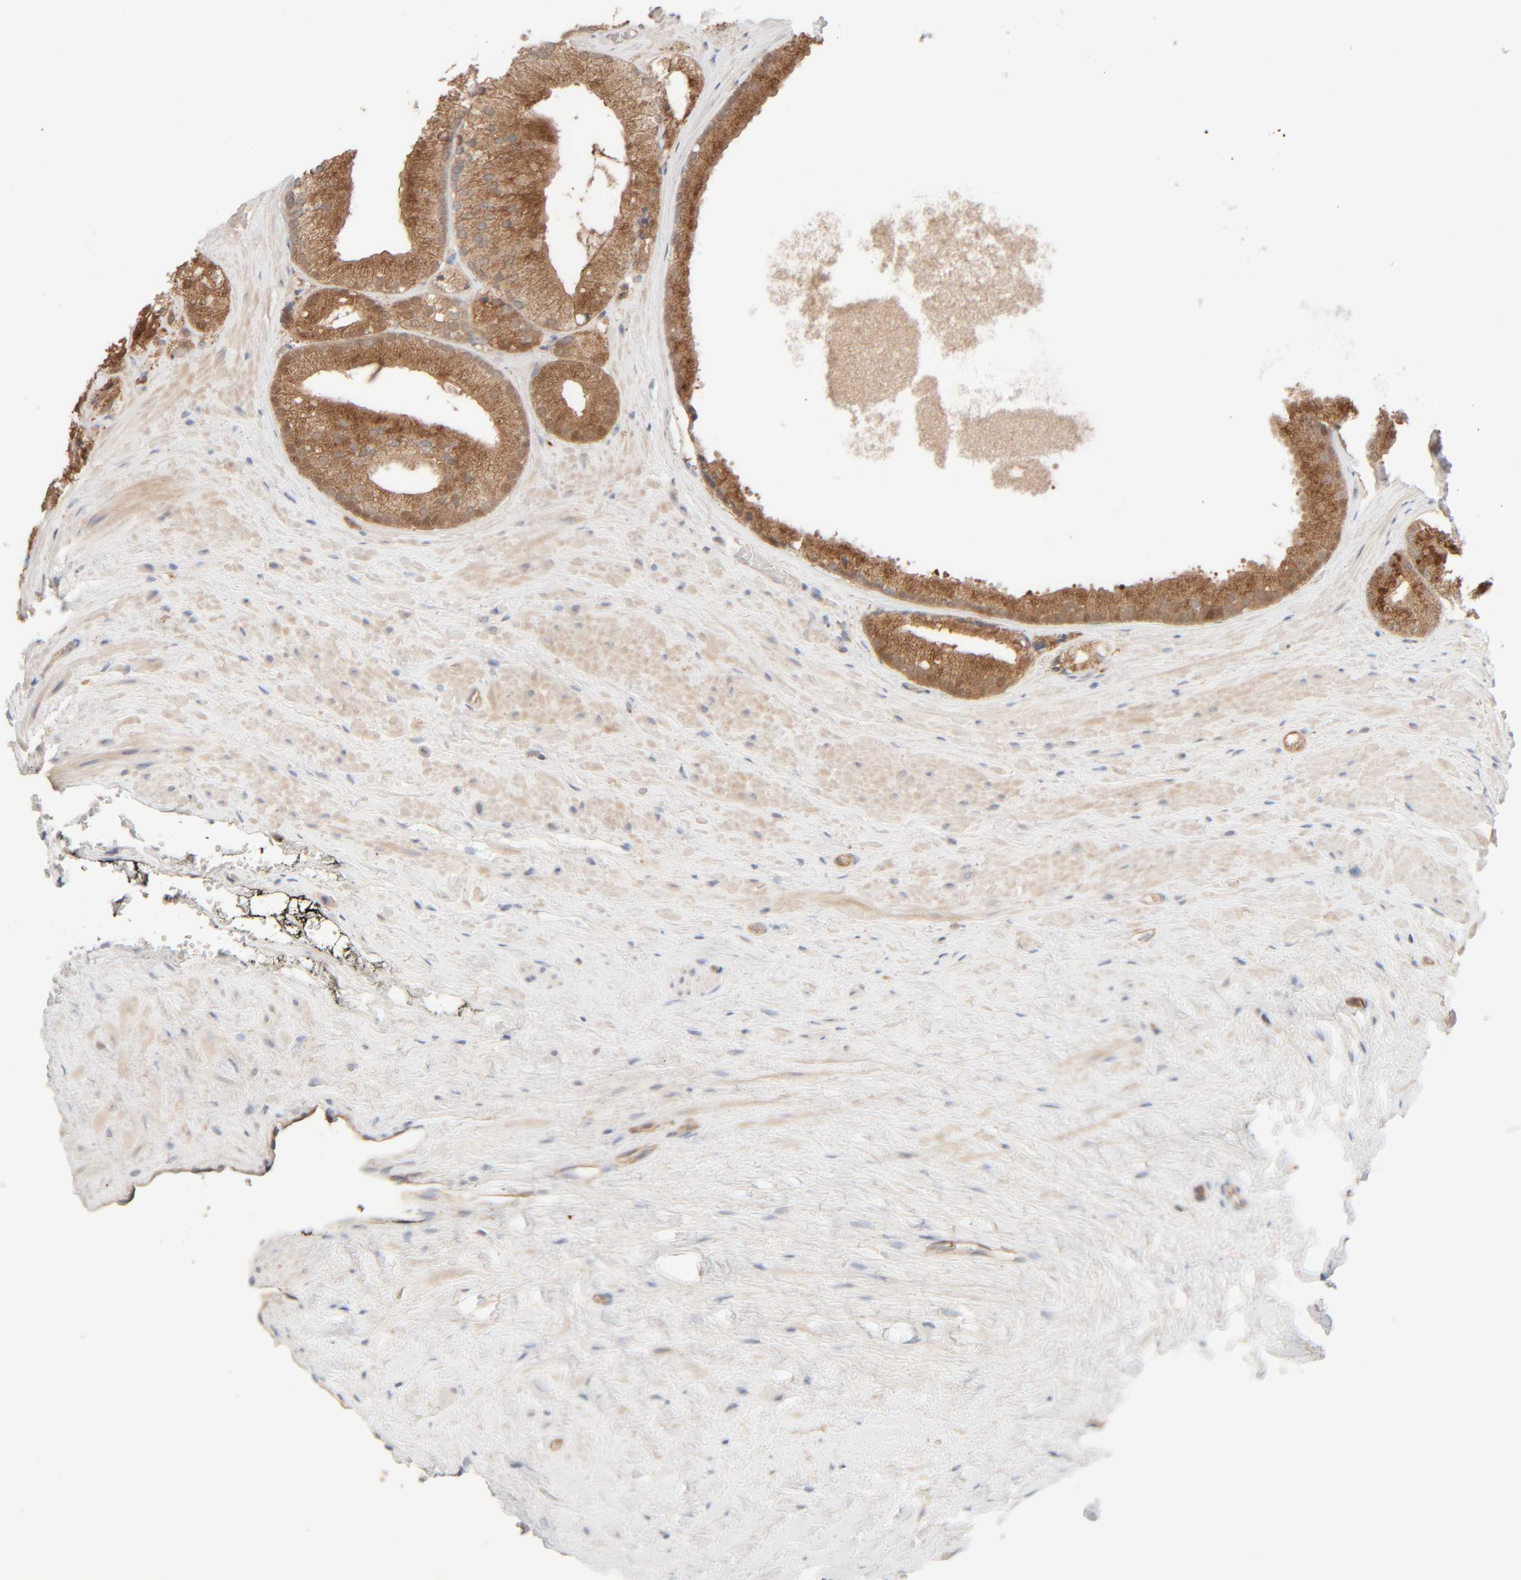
{"staining": {"intensity": "moderate", "quantity": ">75%", "location": "cytoplasmic/membranous"}, "tissue": "prostate cancer", "cell_type": "Tumor cells", "image_type": "cancer", "snomed": [{"axis": "morphology", "description": "Adenocarcinoma, Low grade"}, {"axis": "topography", "description": "Prostate"}], "caption": "Prostate low-grade adenocarcinoma was stained to show a protein in brown. There is medium levels of moderate cytoplasmic/membranous staining in about >75% of tumor cells.", "gene": "TMEM192", "patient": {"sex": "male", "age": 65}}